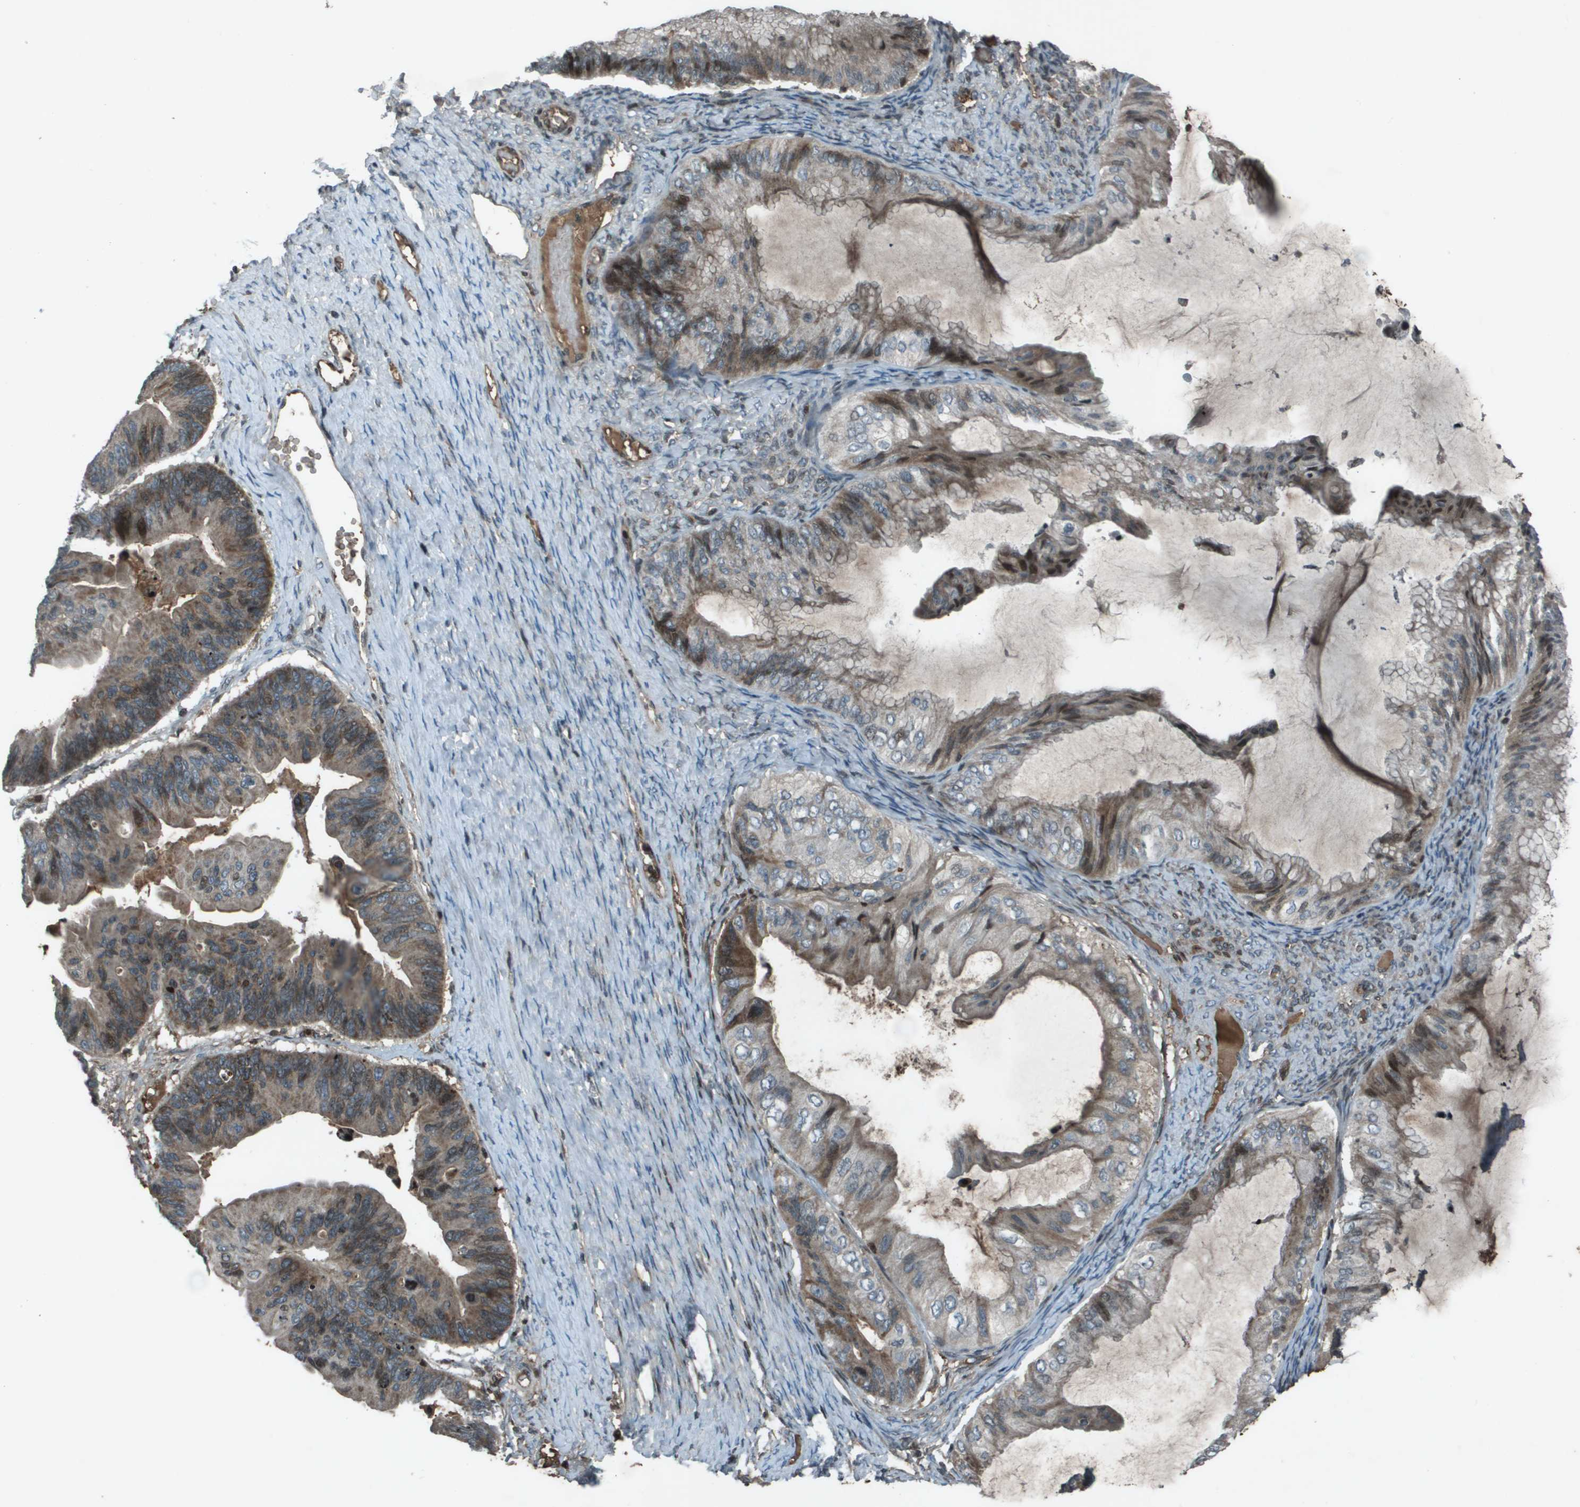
{"staining": {"intensity": "weak", "quantity": "25%-75%", "location": "cytoplasmic/membranous"}, "tissue": "ovarian cancer", "cell_type": "Tumor cells", "image_type": "cancer", "snomed": [{"axis": "morphology", "description": "Cystadenocarcinoma, mucinous, NOS"}, {"axis": "topography", "description": "Ovary"}], "caption": "Ovarian cancer stained with a protein marker shows weak staining in tumor cells.", "gene": "CXCL12", "patient": {"sex": "female", "age": 61}}